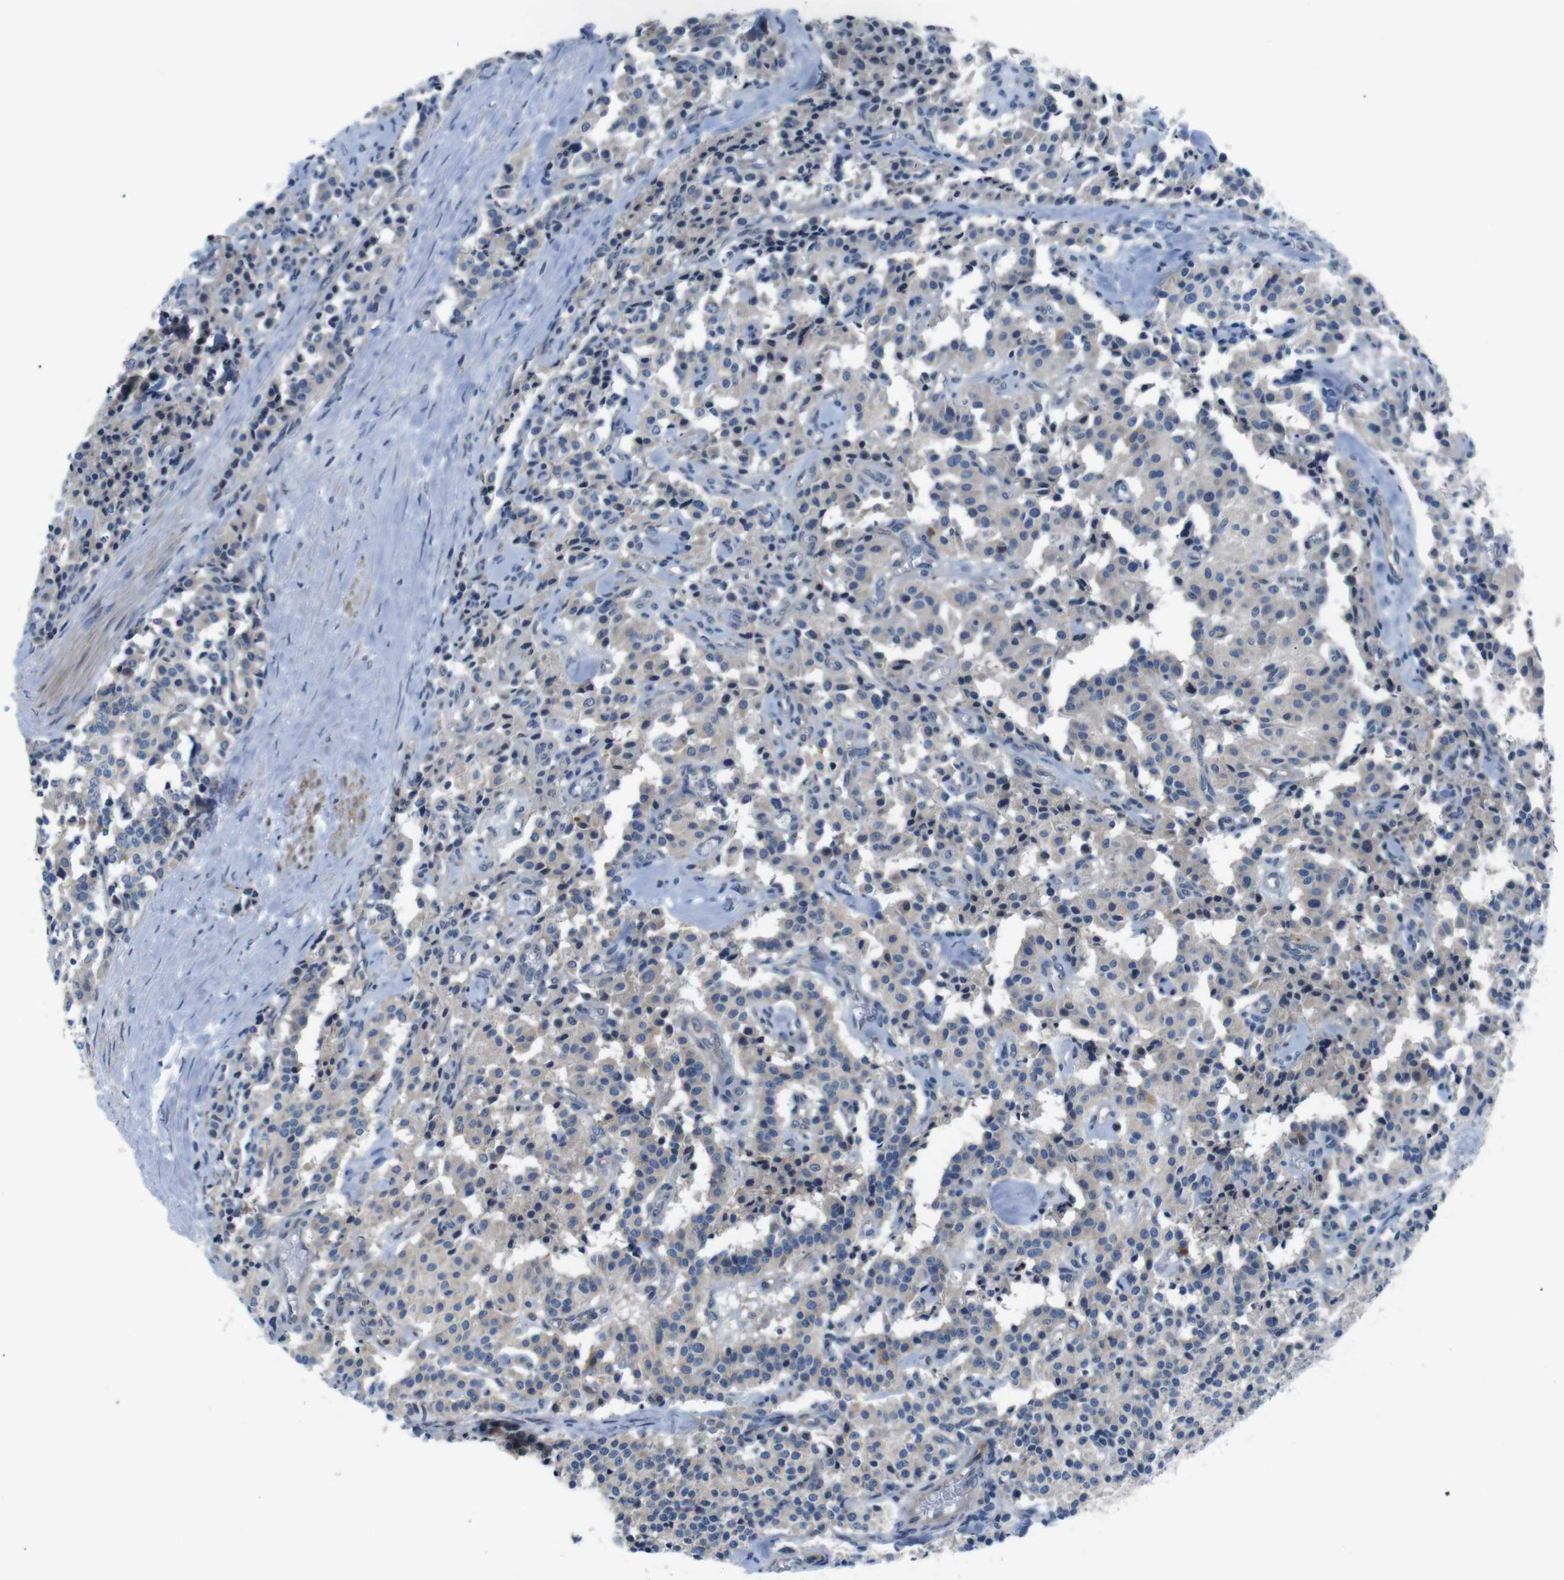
{"staining": {"intensity": "weak", "quantity": "25%-75%", "location": "cytoplasmic/membranous"}, "tissue": "carcinoid", "cell_type": "Tumor cells", "image_type": "cancer", "snomed": [{"axis": "morphology", "description": "Carcinoid, malignant, NOS"}, {"axis": "topography", "description": "Lung"}], "caption": "Immunohistochemical staining of human carcinoid demonstrates low levels of weak cytoplasmic/membranous protein positivity in approximately 25%-75% of tumor cells. Using DAB (brown) and hematoxylin (blue) stains, captured at high magnification using brightfield microscopy.", "gene": "JAK1", "patient": {"sex": "male", "age": 30}}